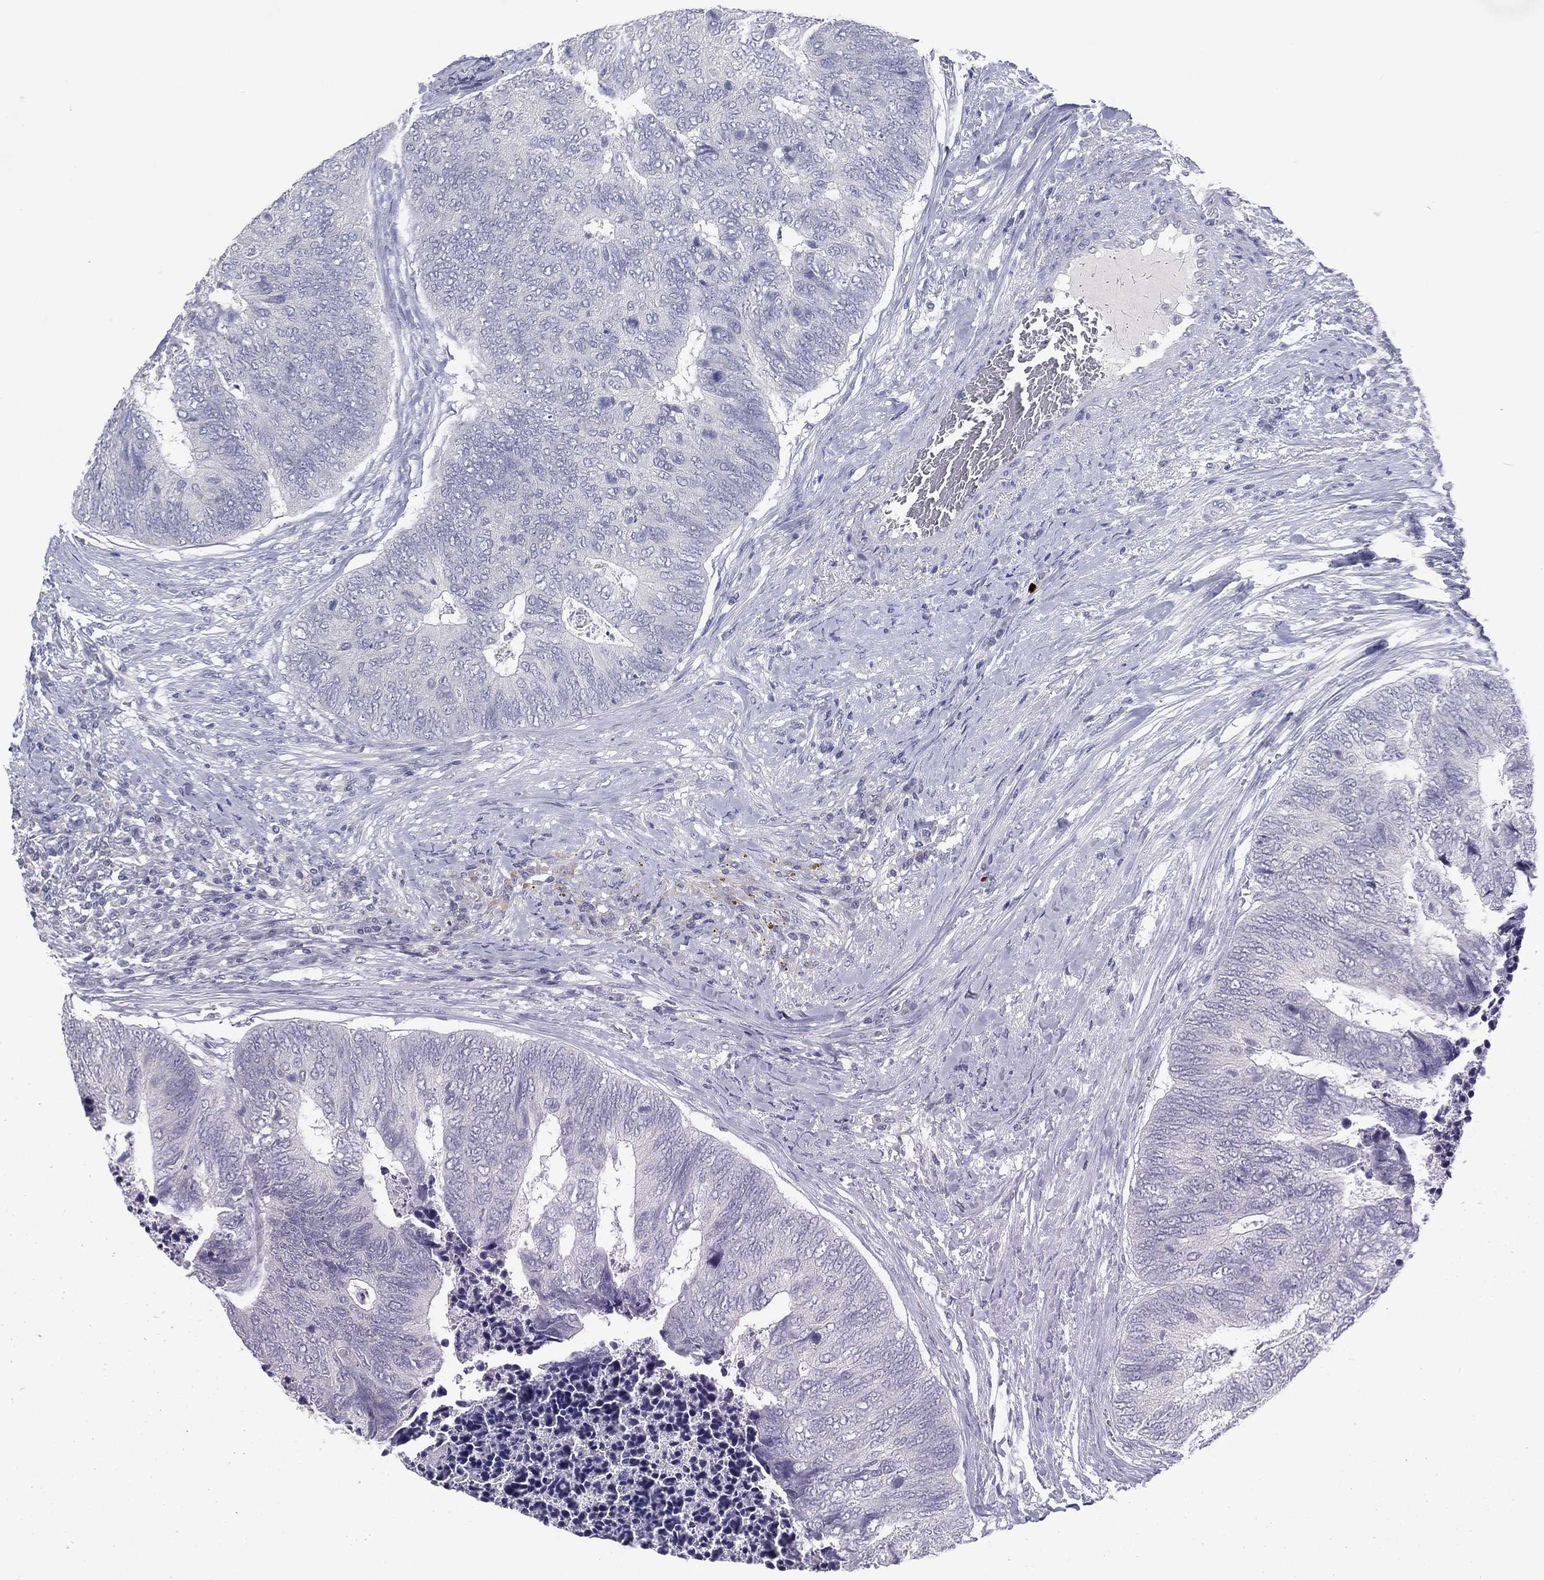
{"staining": {"intensity": "negative", "quantity": "none", "location": "none"}, "tissue": "colorectal cancer", "cell_type": "Tumor cells", "image_type": "cancer", "snomed": [{"axis": "morphology", "description": "Adenocarcinoma, NOS"}, {"axis": "topography", "description": "Colon"}], "caption": "Adenocarcinoma (colorectal) was stained to show a protein in brown. There is no significant staining in tumor cells.", "gene": "KRT35", "patient": {"sex": "female", "age": 67}}